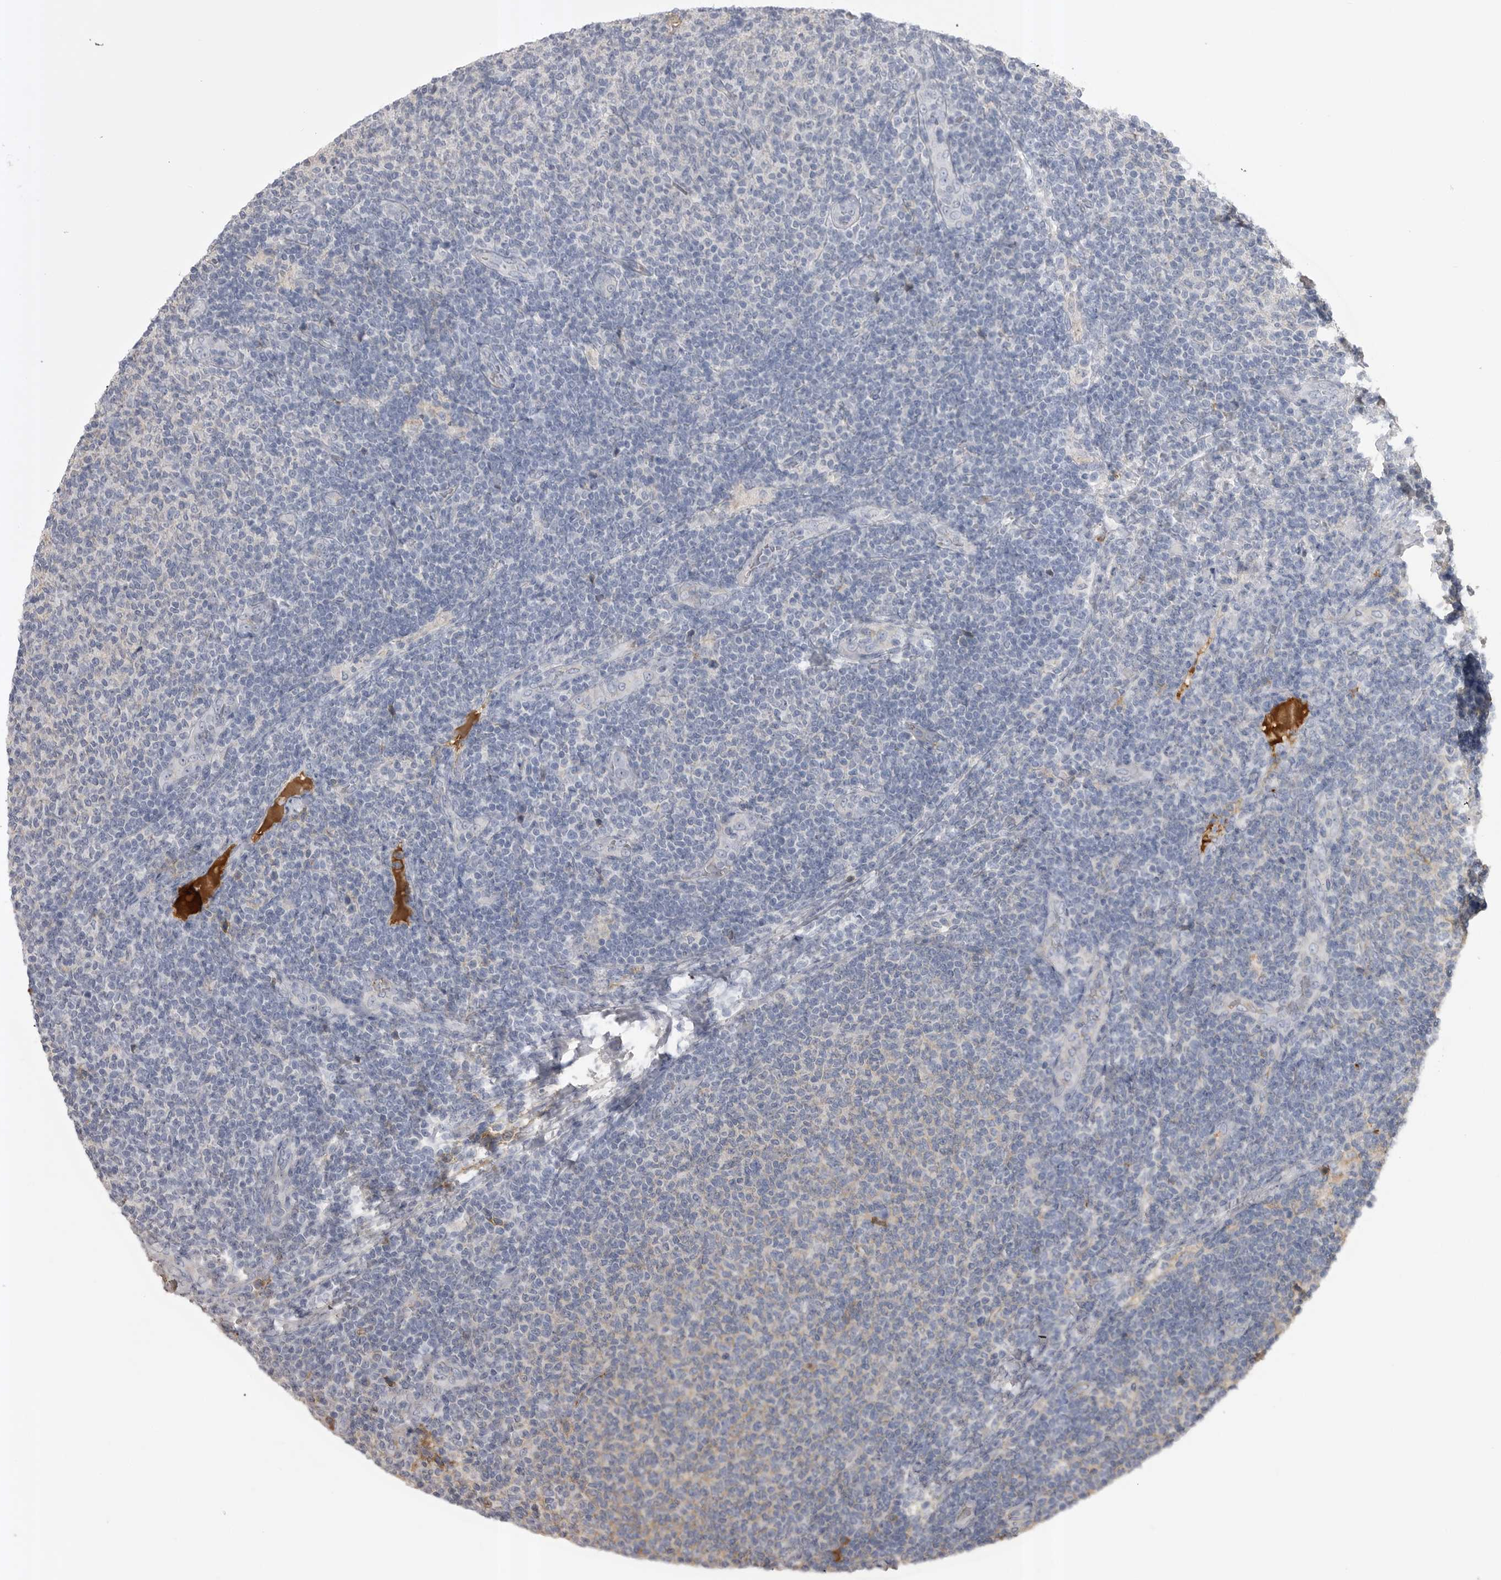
{"staining": {"intensity": "negative", "quantity": "none", "location": "none"}, "tissue": "lymphoma", "cell_type": "Tumor cells", "image_type": "cancer", "snomed": [{"axis": "morphology", "description": "Malignant lymphoma, non-Hodgkin's type, Low grade"}, {"axis": "topography", "description": "Lymph node"}], "caption": "This is a micrograph of IHC staining of low-grade malignant lymphoma, non-Hodgkin's type, which shows no staining in tumor cells. (DAB (3,3'-diaminobenzidine) immunohistochemistry visualized using brightfield microscopy, high magnification).", "gene": "AHSG", "patient": {"sex": "male", "age": 66}}